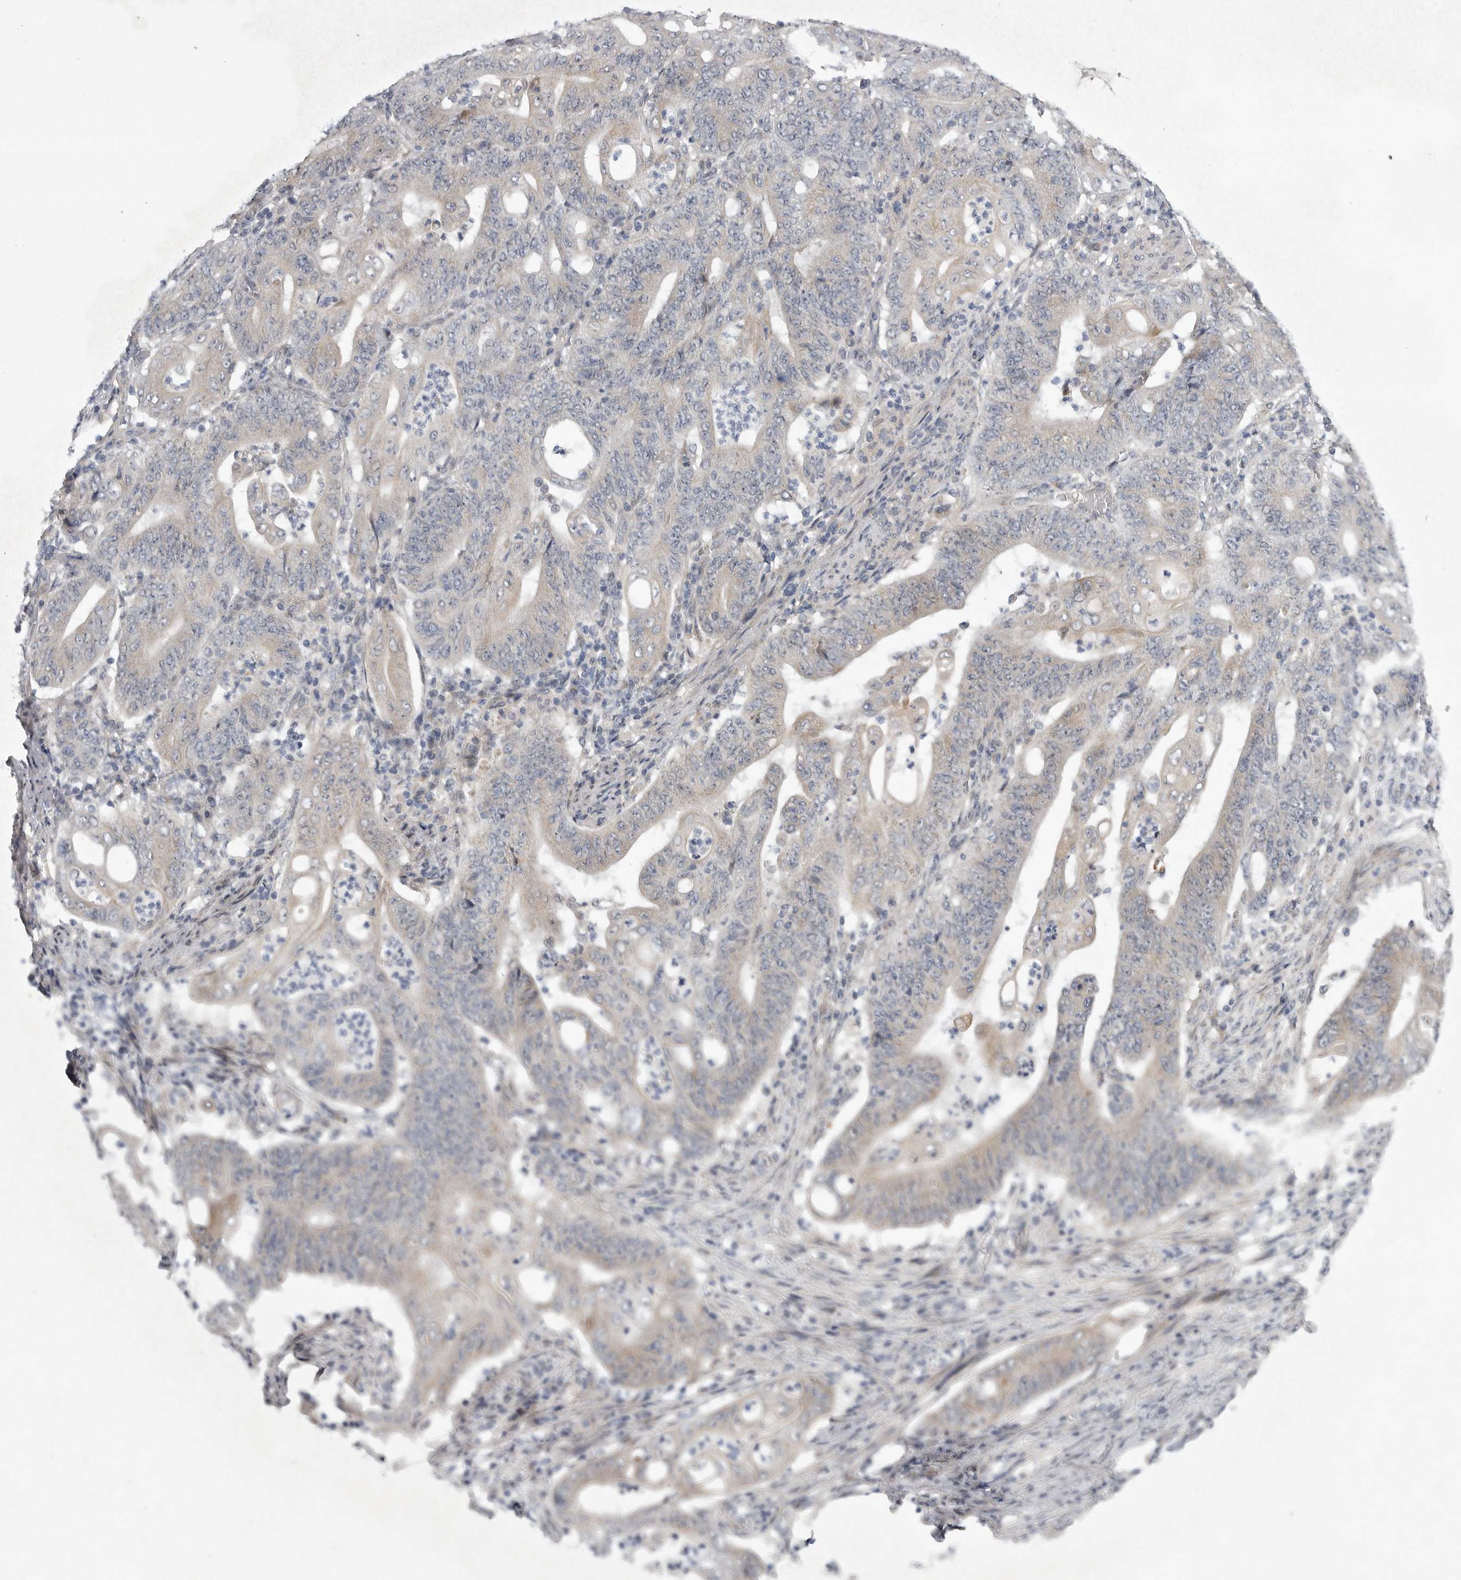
{"staining": {"intensity": "weak", "quantity": "<25%", "location": "cytoplasmic/membranous"}, "tissue": "stomach cancer", "cell_type": "Tumor cells", "image_type": "cancer", "snomed": [{"axis": "morphology", "description": "Adenocarcinoma, NOS"}, {"axis": "topography", "description": "Stomach"}], "caption": "A photomicrograph of stomach cancer (adenocarcinoma) stained for a protein exhibits no brown staining in tumor cells. The staining was performed using DAB to visualize the protein expression in brown, while the nuclei were stained in blue with hematoxylin (Magnification: 20x).", "gene": "FBXO43", "patient": {"sex": "female", "age": 73}}